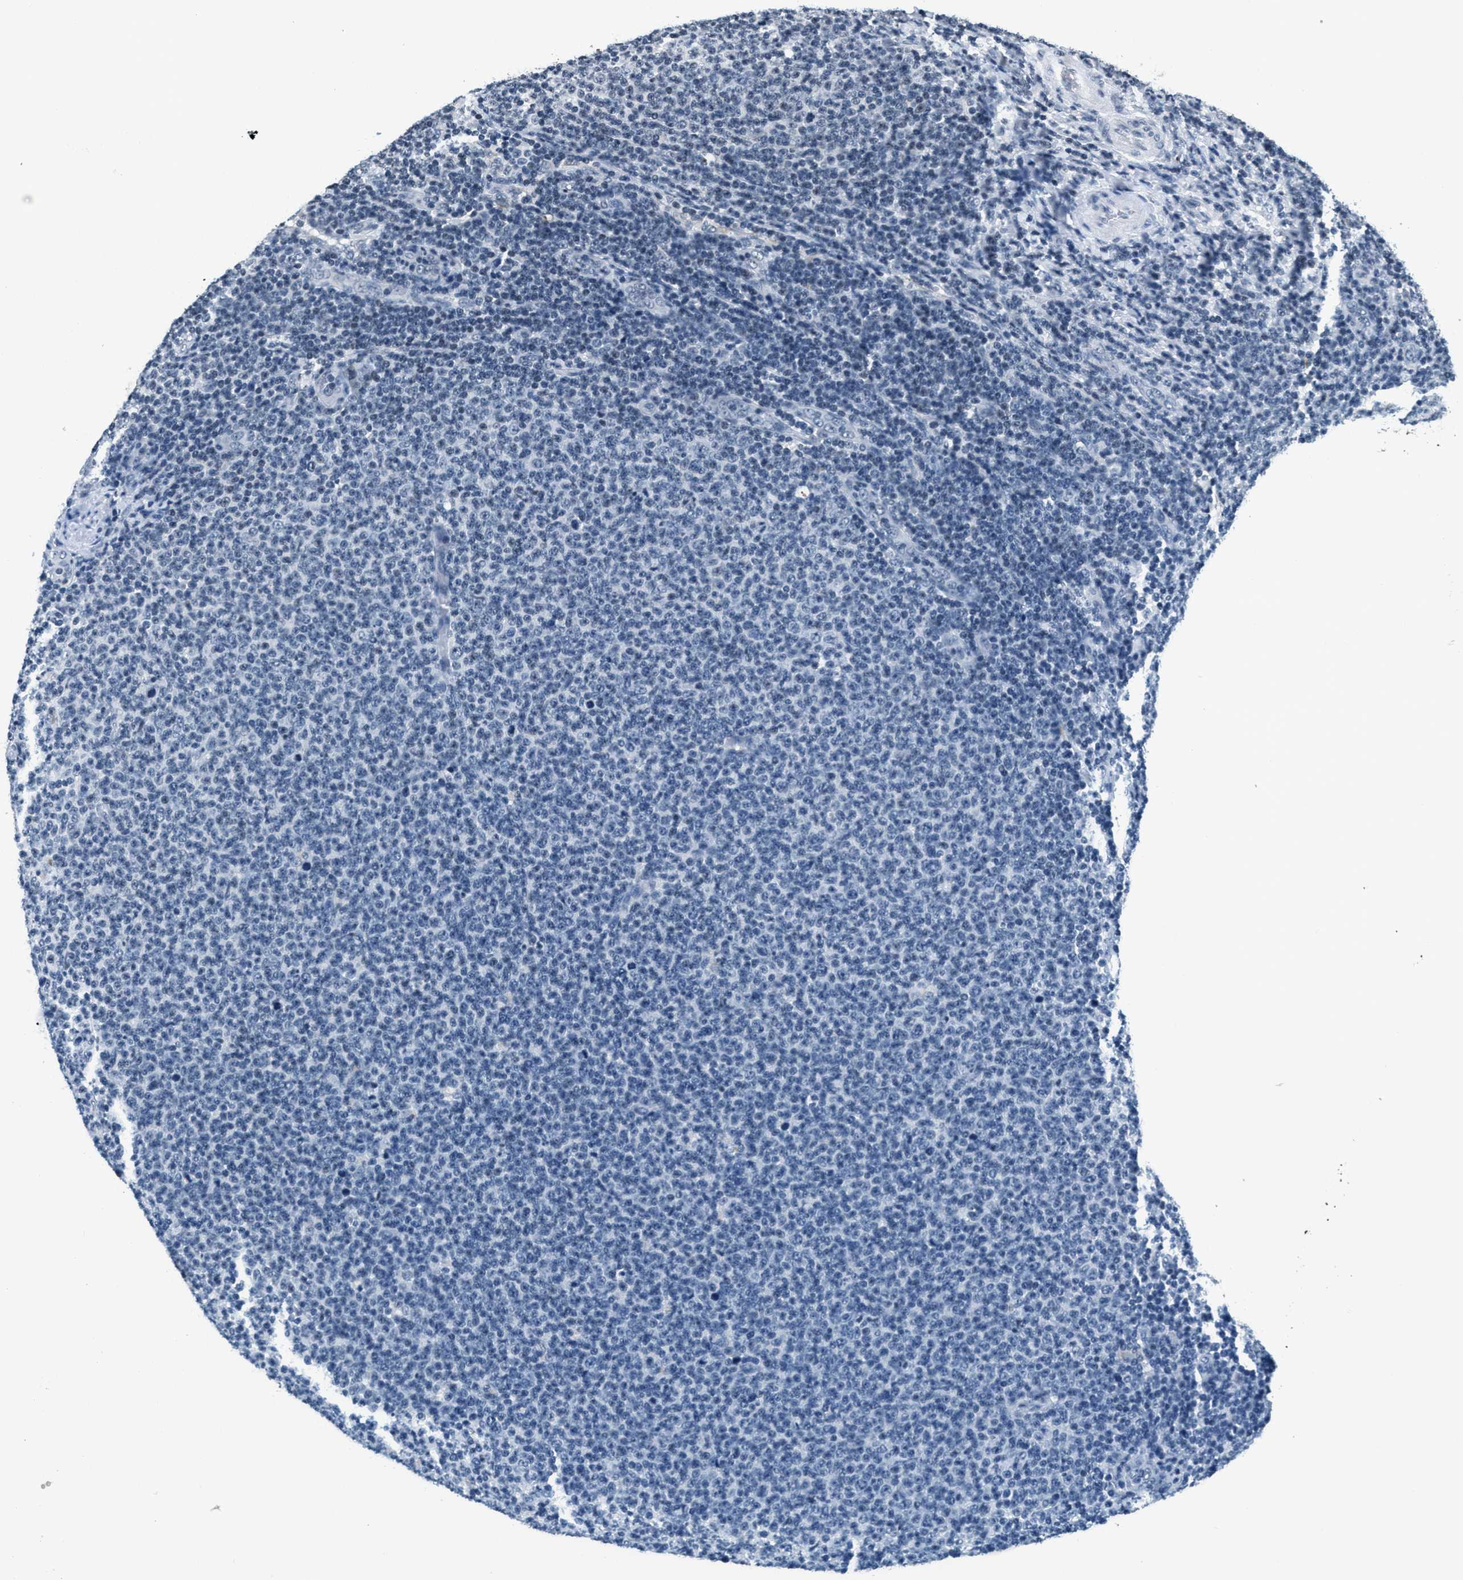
{"staining": {"intensity": "negative", "quantity": "none", "location": "none"}, "tissue": "lymphoma", "cell_type": "Tumor cells", "image_type": "cancer", "snomed": [{"axis": "morphology", "description": "Malignant lymphoma, non-Hodgkin's type, Low grade"}, {"axis": "topography", "description": "Lymph node"}], "caption": "Immunohistochemical staining of human low-grade malignant lymphoma, non-Hodgkin's type demonstrates no significant positivity in tumor cells.", "gene": "CA4", "patient": {"sex": "male", "age": 66}}